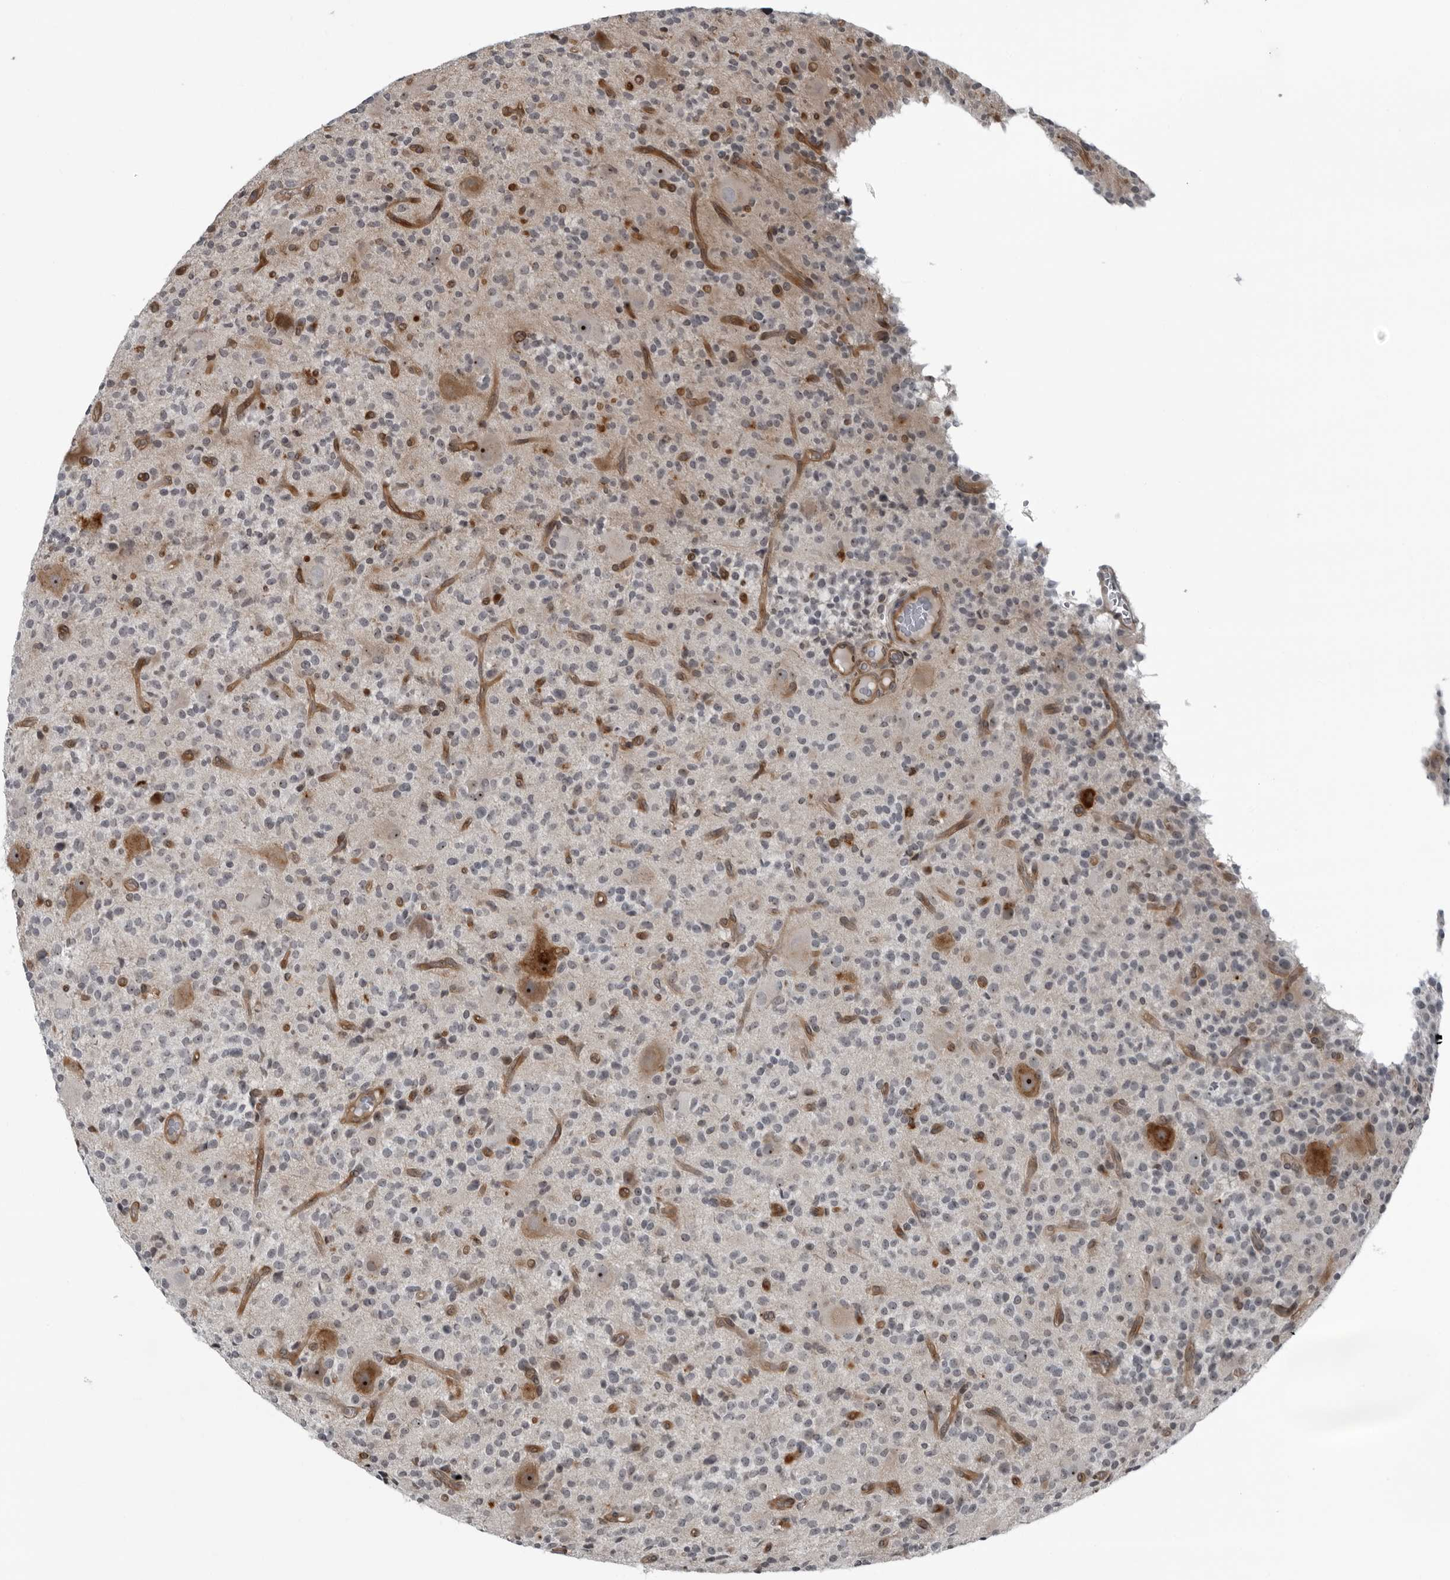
{"staining": {"intensity": "negative", "quantity": "none", "location": "none"}, "tissue": "glioma", "cell_type": "Tumor cells", "image_type": "cancer", "snomed": [{"axis": "morphology", "description": "Glioma, malignant, High grade"}, {"axis": "topography", "description": "Brain"}], "caption": "The immunohistochemistry (IHC) photomicrograph has no significant staining in tumor cells of malignant glioma (high-grade) tissue.", "gene": "FAM102B", "patient": {"sex": "male", "age": 34}}